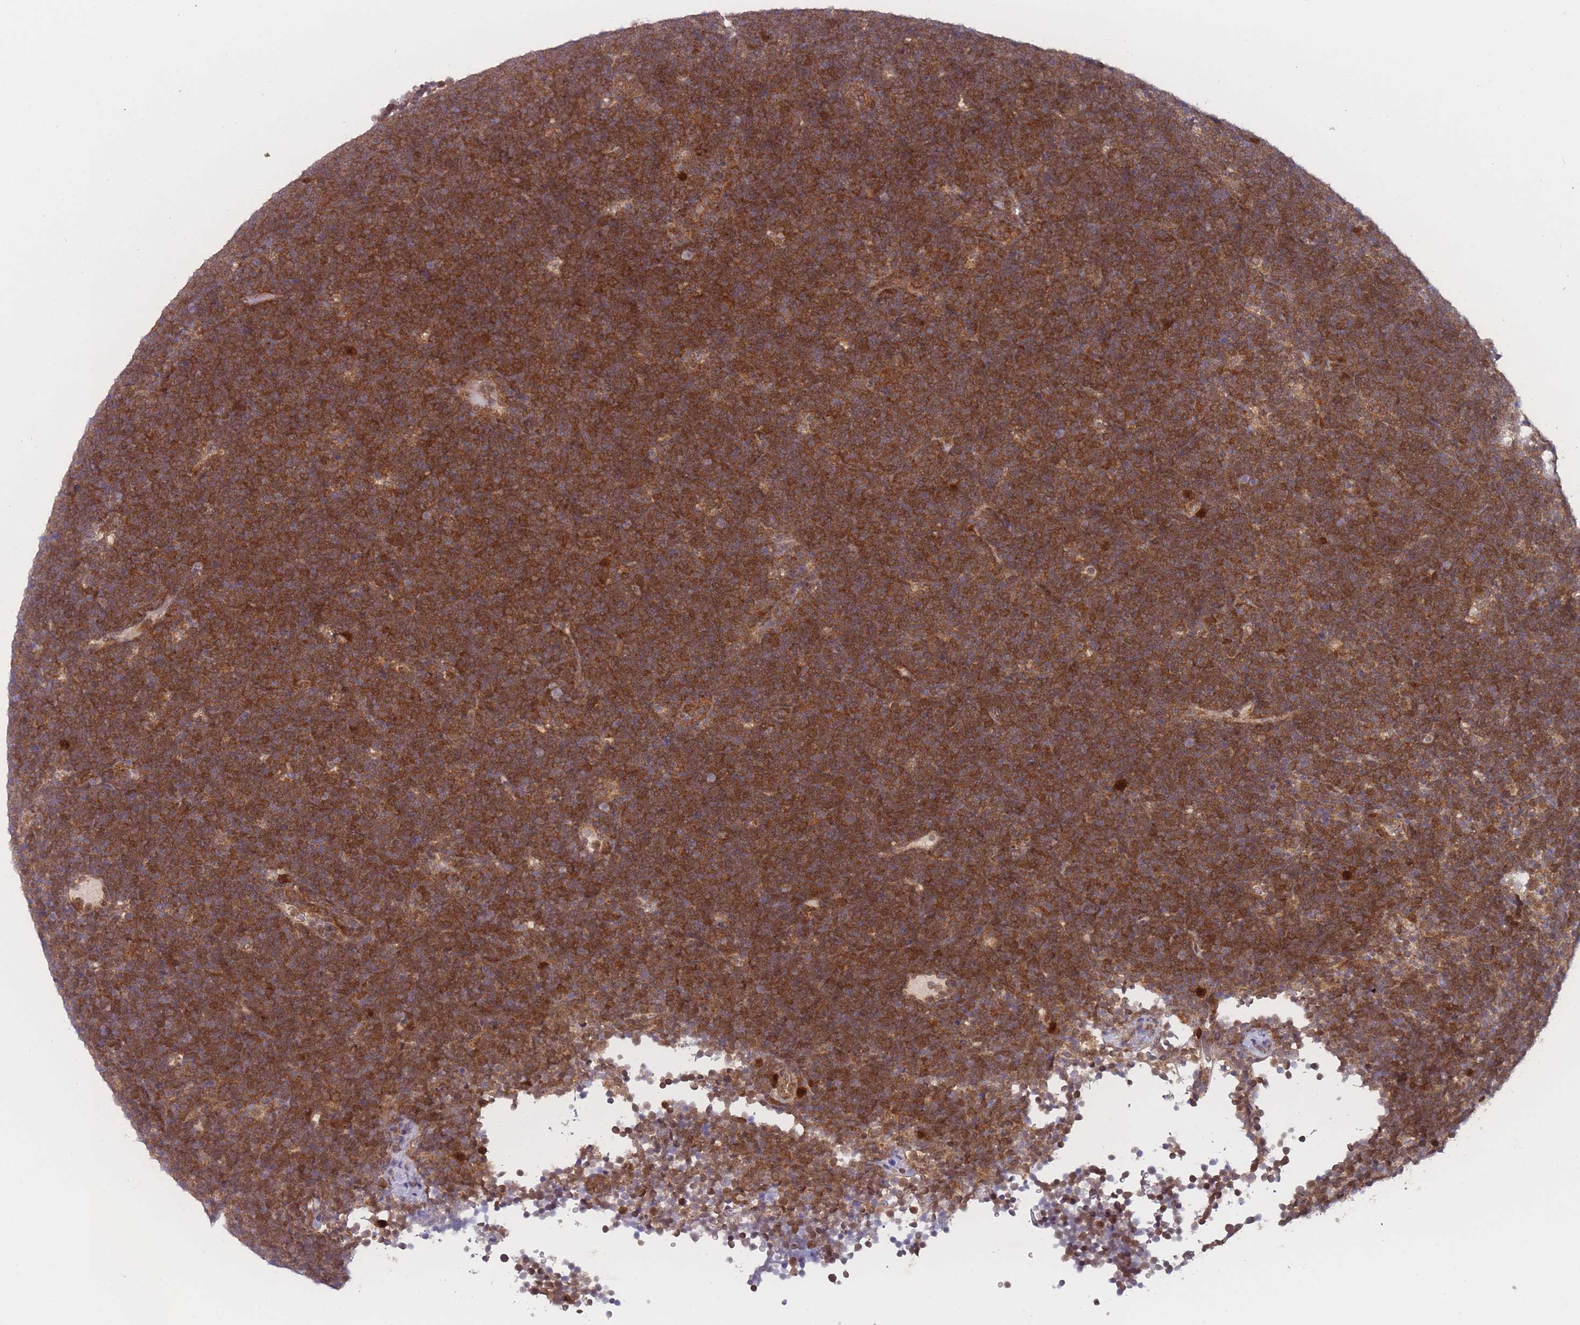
{"staining": {"intensity": "strong", "quantity": ">75%", "location": "cytoplasmic/membranous"}, "tissue": "lymphoma", "cell_type": "Tumor cells", "image_type": "cancer", "snomed": [{"axis": "morphology", "description": "Malignant lymphoma, non-Hodgkin's type, High grade"}, {"axis": "topography", "description": "Lymph node"}], "caption": "High-magnification brightfield microscopy of malignant lymphoma, non-Hodgkin's type (high-grade) stained with DAB (brown) and counterstained with hematoxylin (blue). tumor cells exhibit strong cytoplasmic/membranous expression is seen in about>75% of cells. The protein of interest is stained brown, and the nuclei are stained in blue (DAB IHC with brightfield microscopy, high magnification).", "gene": "MRI1", "patient": {"sex": "male", "age": 13}}